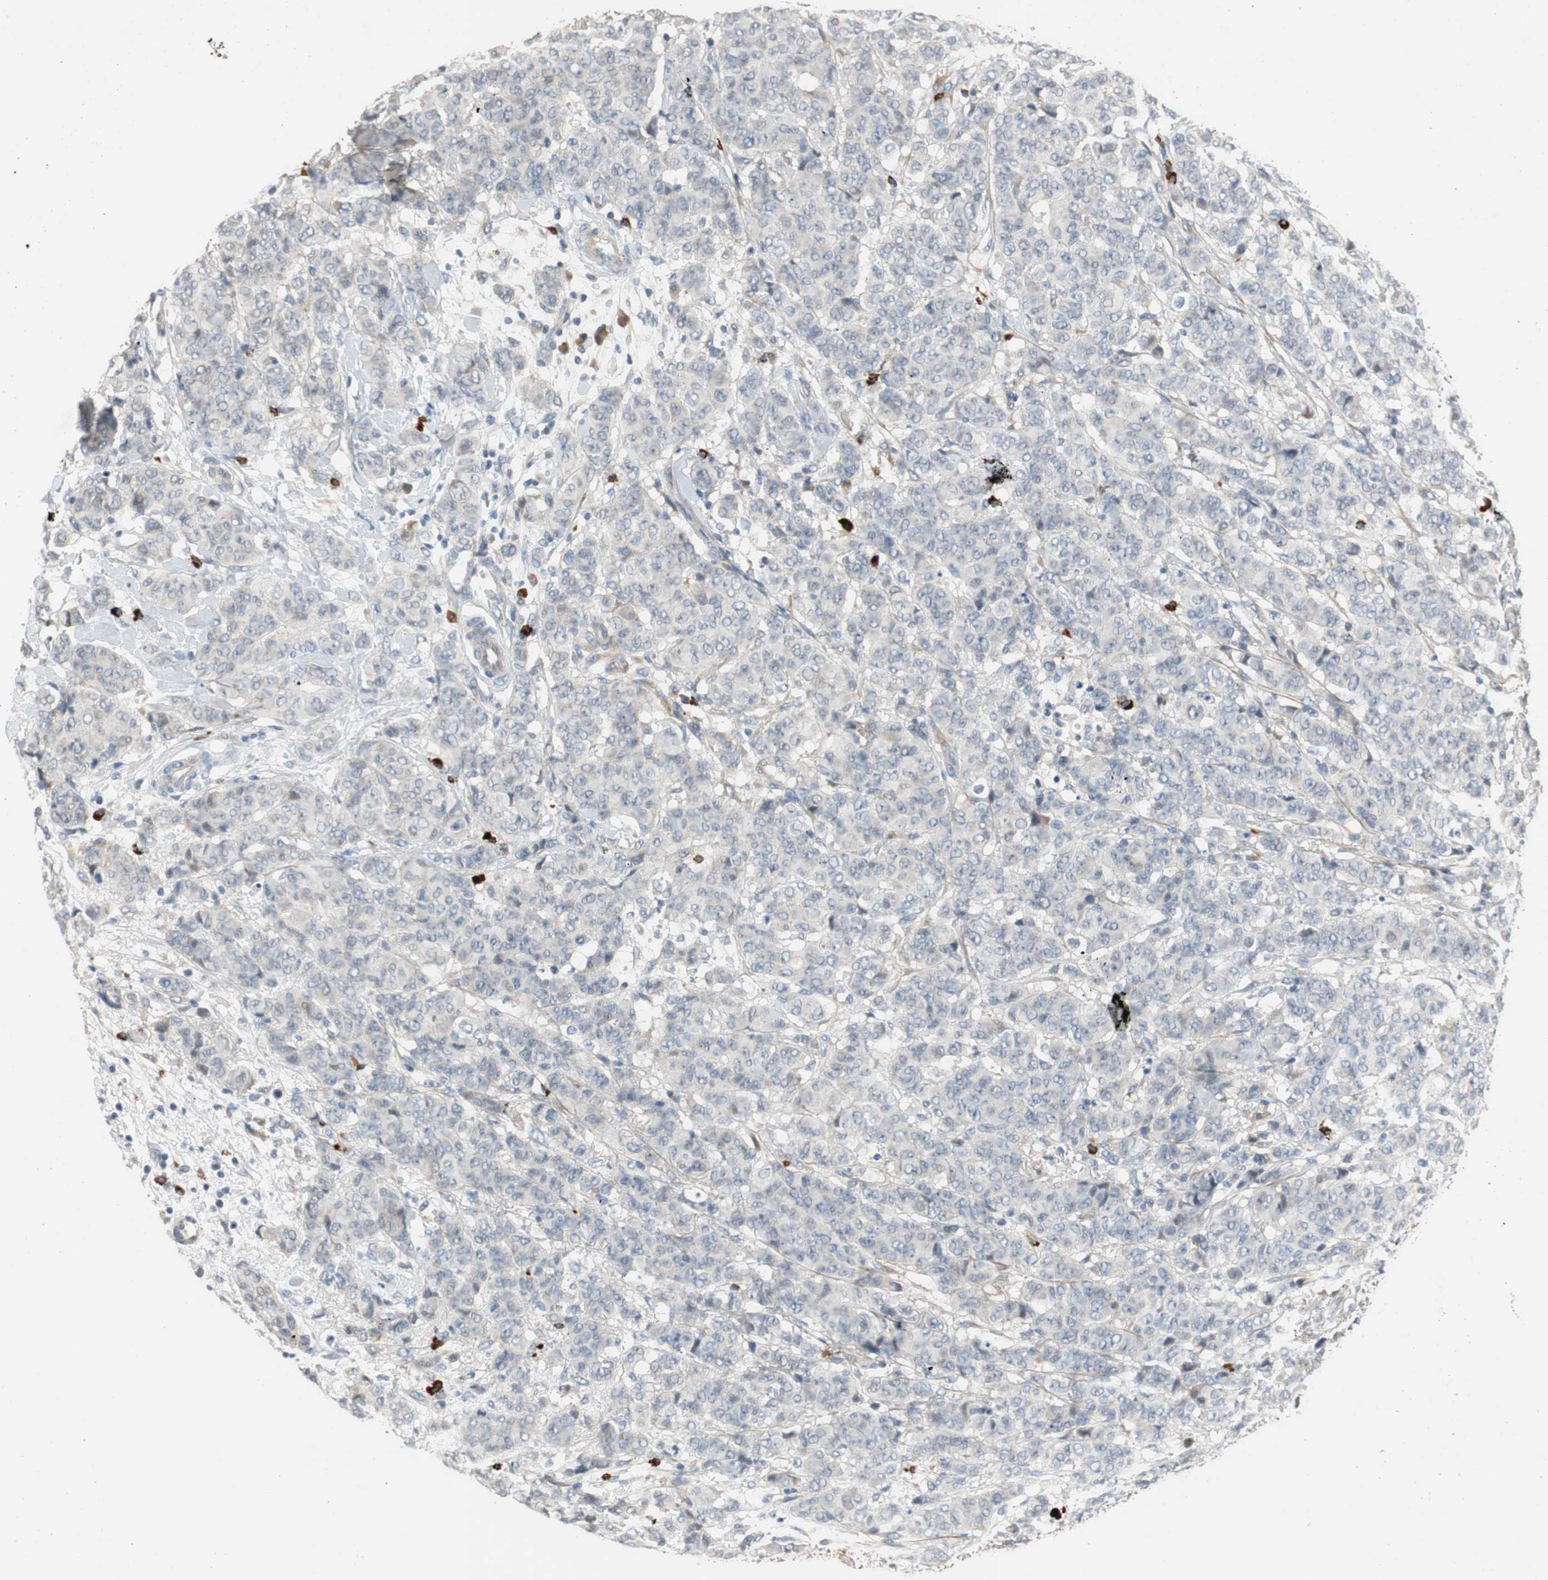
{"staining": {"intensity": "negative", "quantity": "none", "location": "none"}, "tissue": "breast cancer", "cell_type": "Tumor cells", "image_type": "cancer", "snomed": [{"axis": "morphology", "description": "Duct carcinoma"}, {"axis": "topography", "description": "Breast"}], "caption": "The immunohistochemistry image has no significant expression in tumor cells of breast infiltrating ductal carcinoma tissue.", "gene": "COL12A1", "patient": {"sex": "female", "age": 40}}